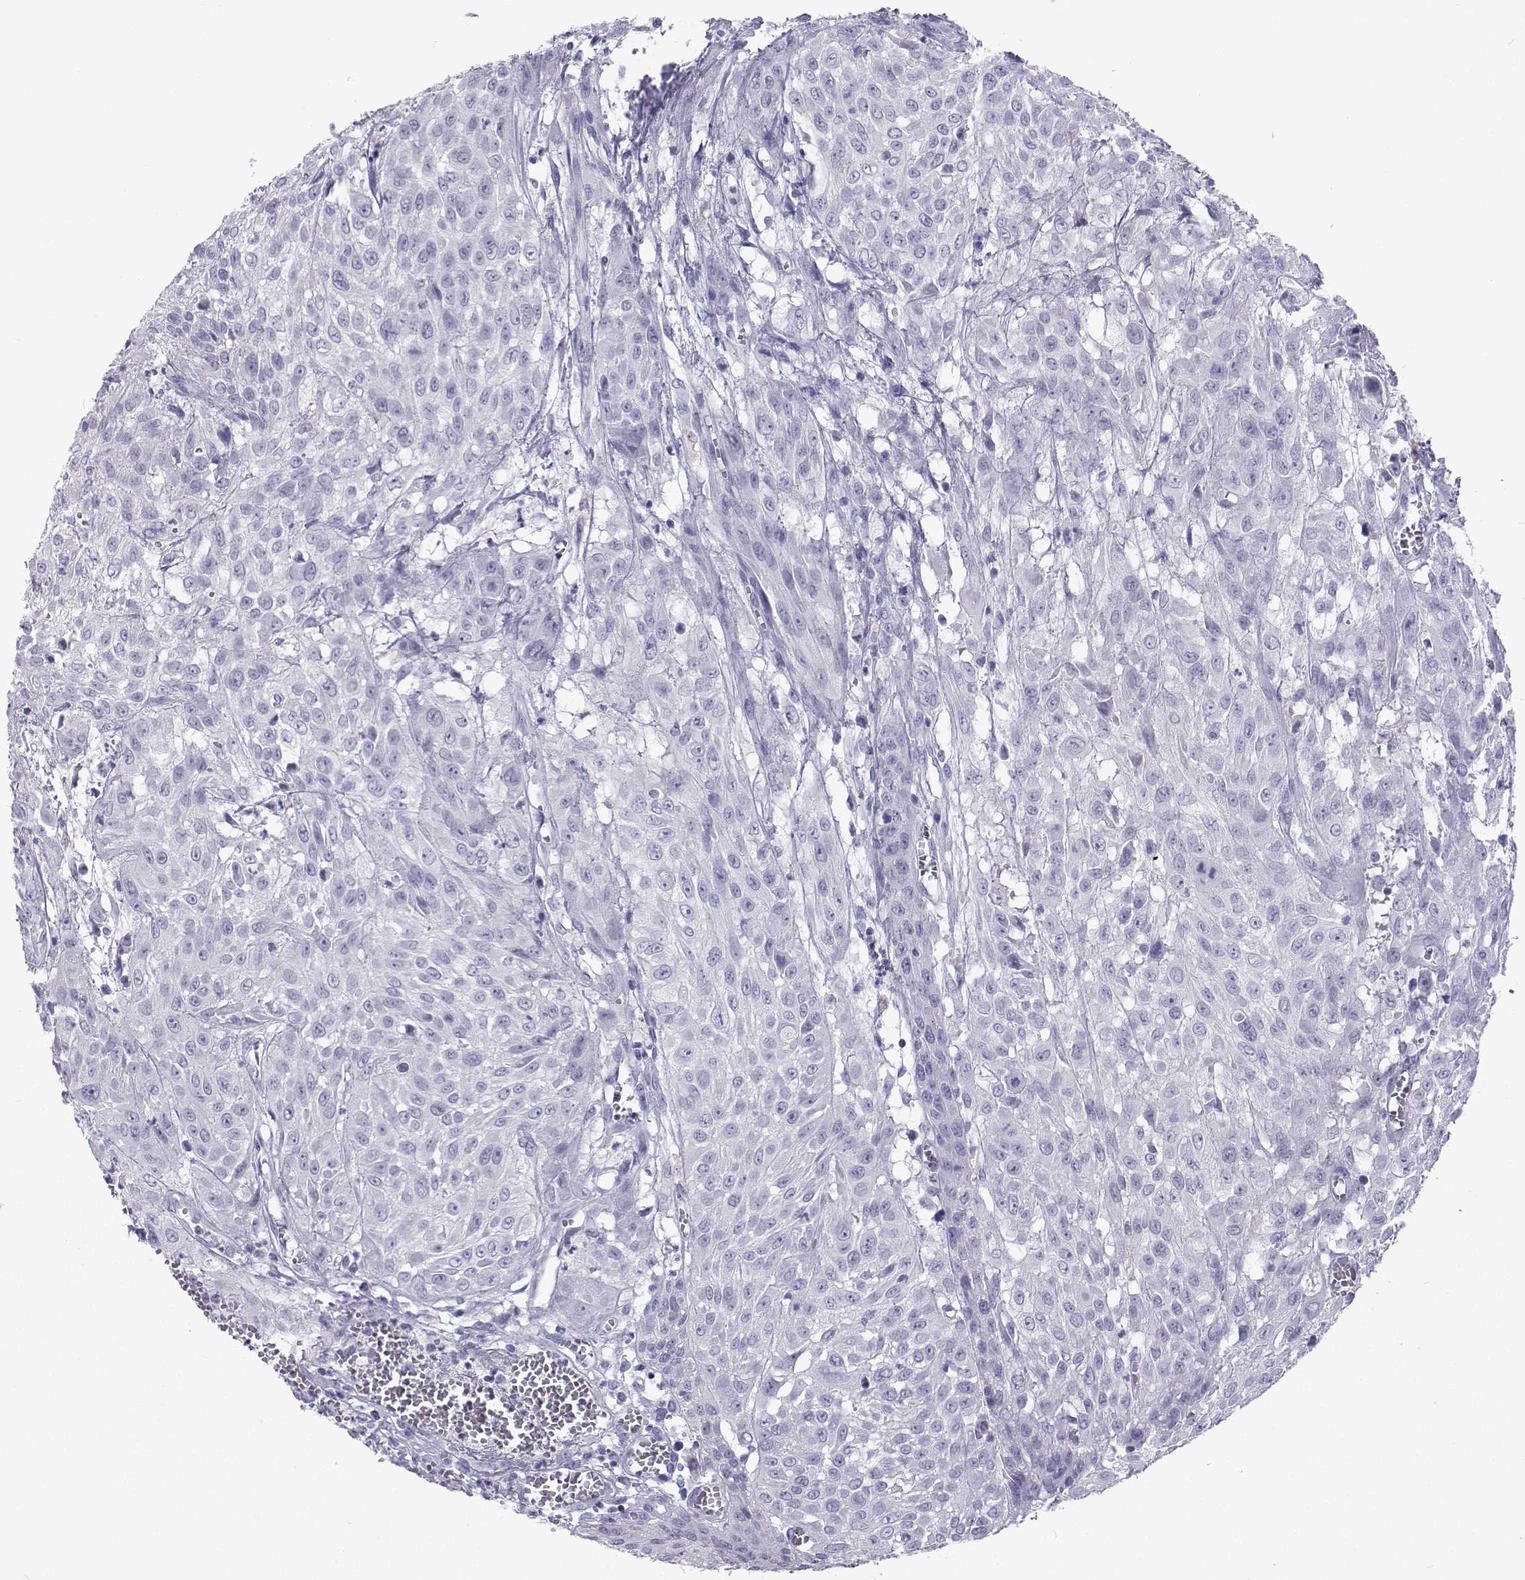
{"staining": {"intensity": "negative", "quantity": "none", "location": "none"}, "tissue": "urothelial cancer", "cell_type": "Tumor cells", "image_type": "cancer", "snomed": [{"axis": "morphology", "description": "Urothelial carcinoma, High grade"}, {"axis": "topography", "description": "Urinary bladder"}], "caption": "IHC image of neoplastic tissue: human urothelial carcinoma (high-grade) stained with DAB shows no significant protein expression in tumor cells.", "gene": "GALM", "patient": {"sex": "male", "age": 57}}